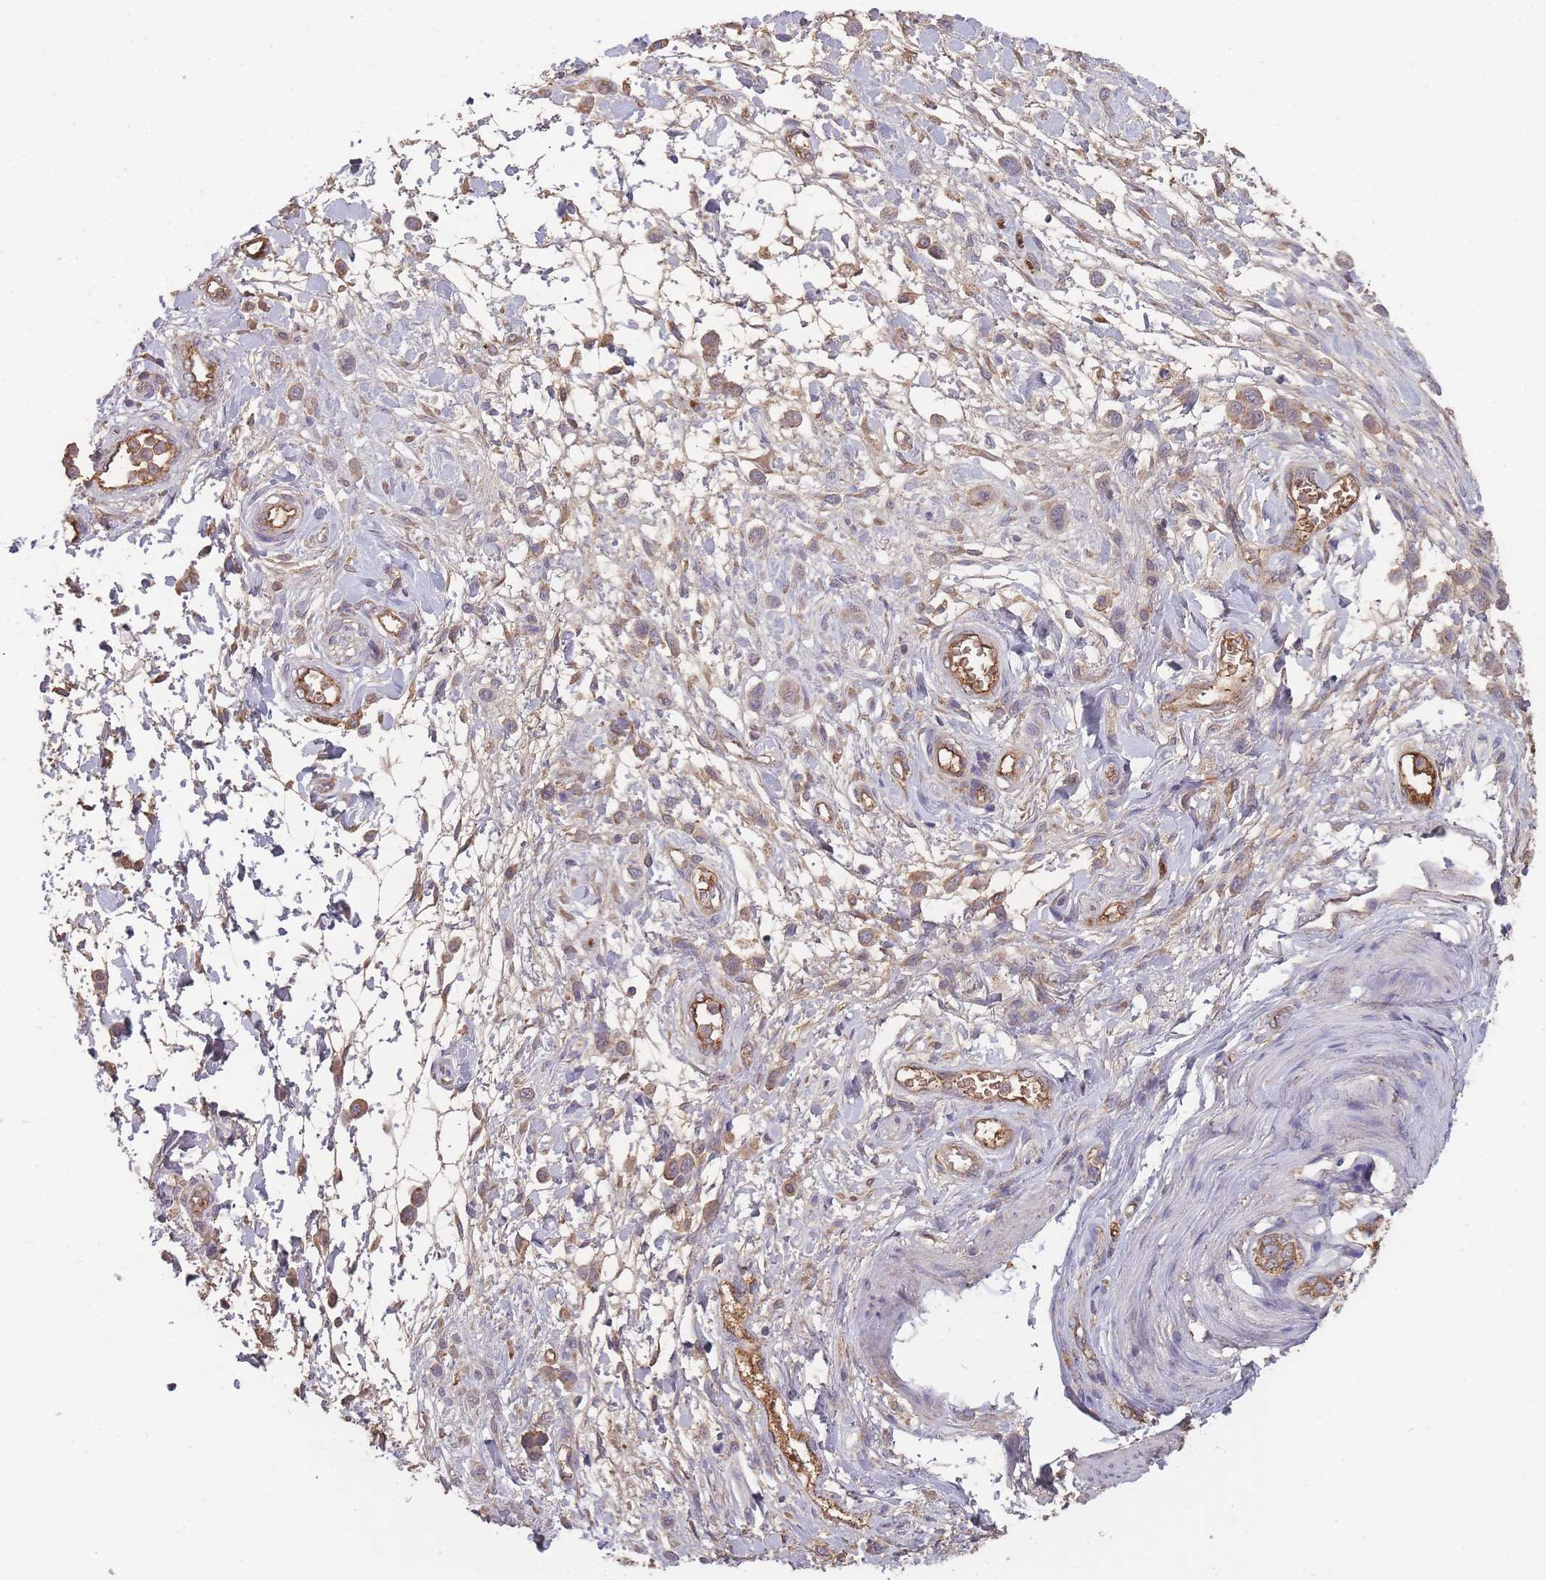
{"staining": {"intensity": "weak", "quantity": ">75%", "location": "cytoplasmic/membranous"}, "tissue": "stomach cancer", "cell_type": "Tumor cells", "image_type": "cancer", "snomed": [{"axis": "morphology", "description": "Adenocarcinoma, NOS"}, {"axis": "topography", "description": "Stomach"}], "caption": "Protein staining of stomach cancer tissue displays weak cytoplasmic/membranous expression in approximately >75% of tumor cells.", "gene": "SANBR", "patient": {"sex": "female", "age": 65}}